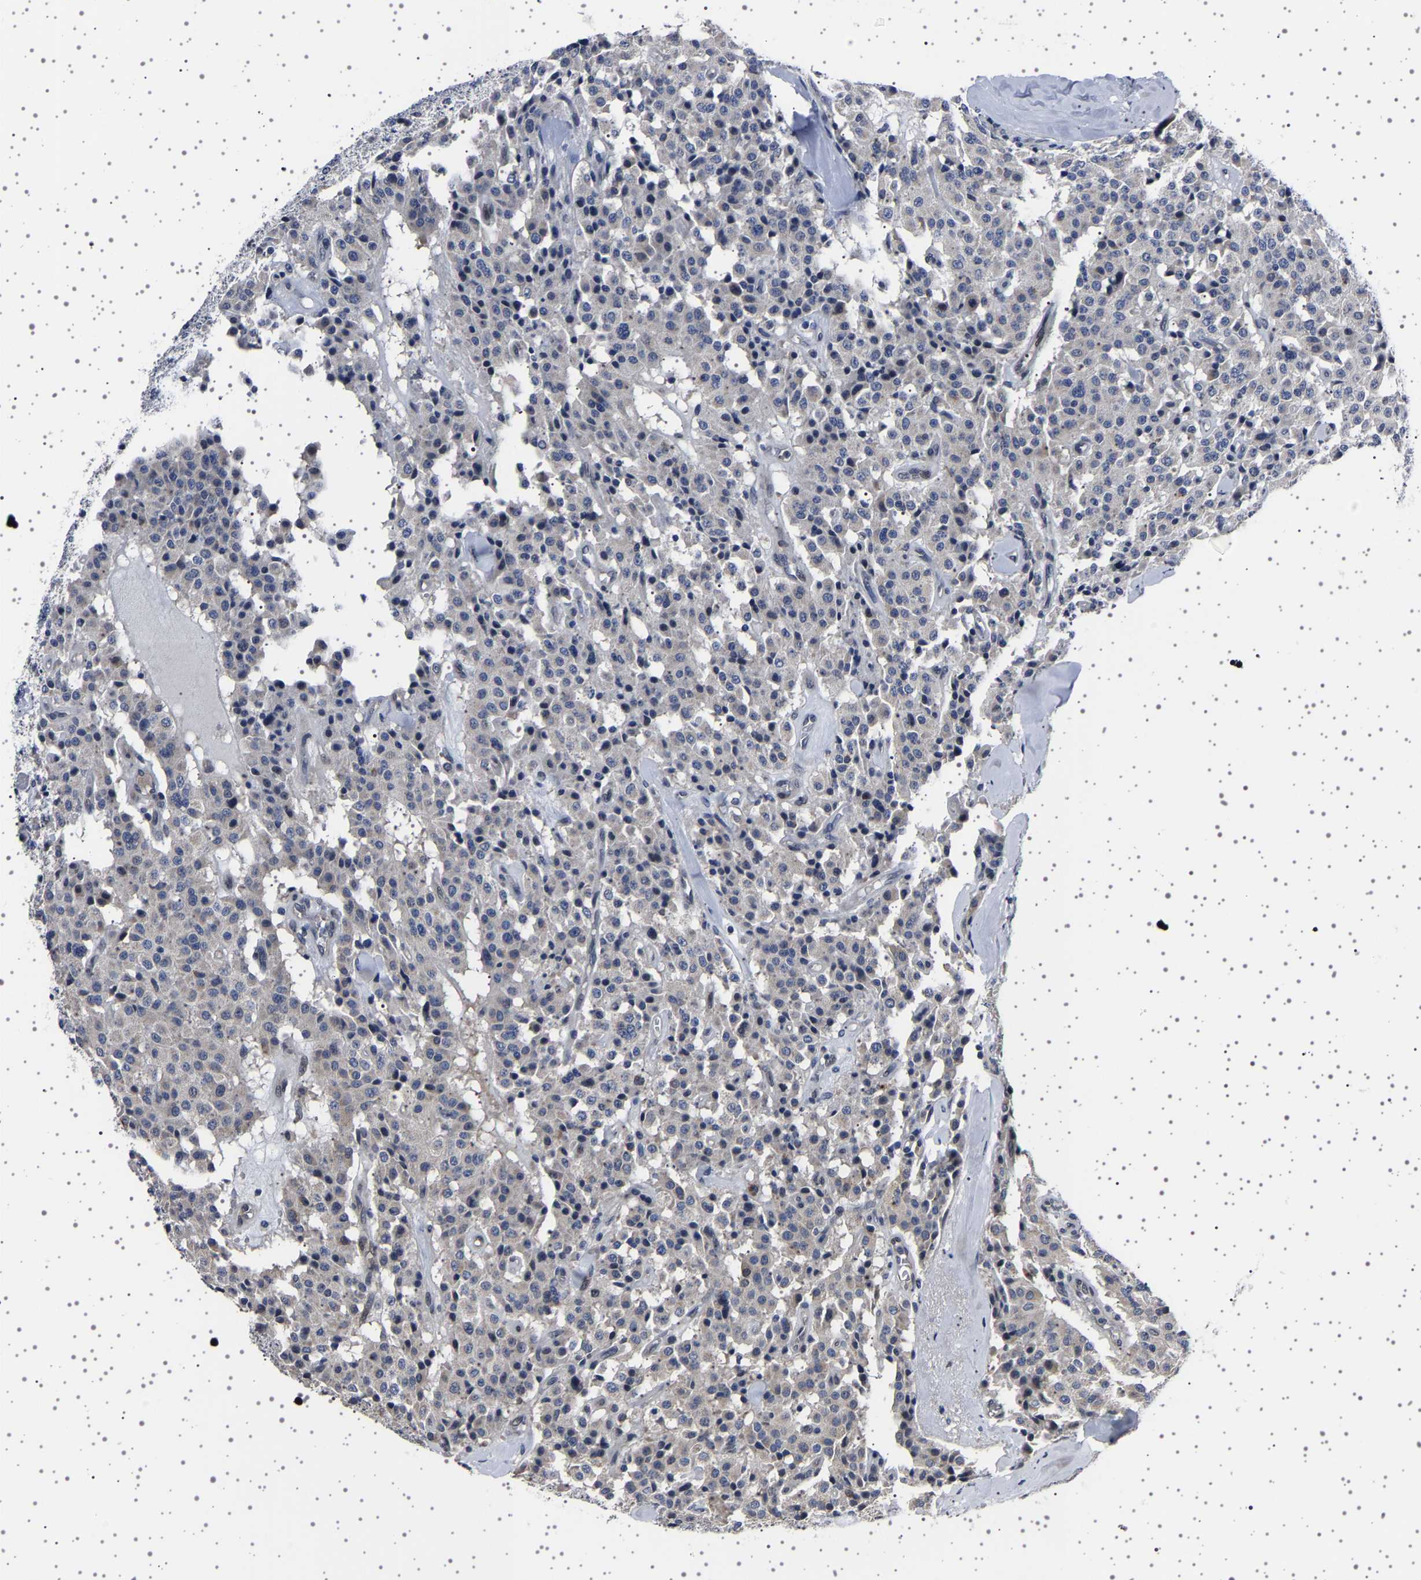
{"staining": {"intensity": "negative", "quantity": "none", "location": "none"}, "tissue": "carcinoid", "cell_type": "Tumor cells", "image_type": "cancer", "snomed": [{"axis": "morphology", "description": "Carcinoid, malignant, NOS"}, {"axis": "topography", "description": "Lung"}], "caption": "Immunohistochemistry (IHC) image of neoplastic tissue: carcinoid stained with DAB reveals no significant protein staining in tumor cells.", "gene": "IL10RB", "patient": {"sex": "male", "age": 30}}